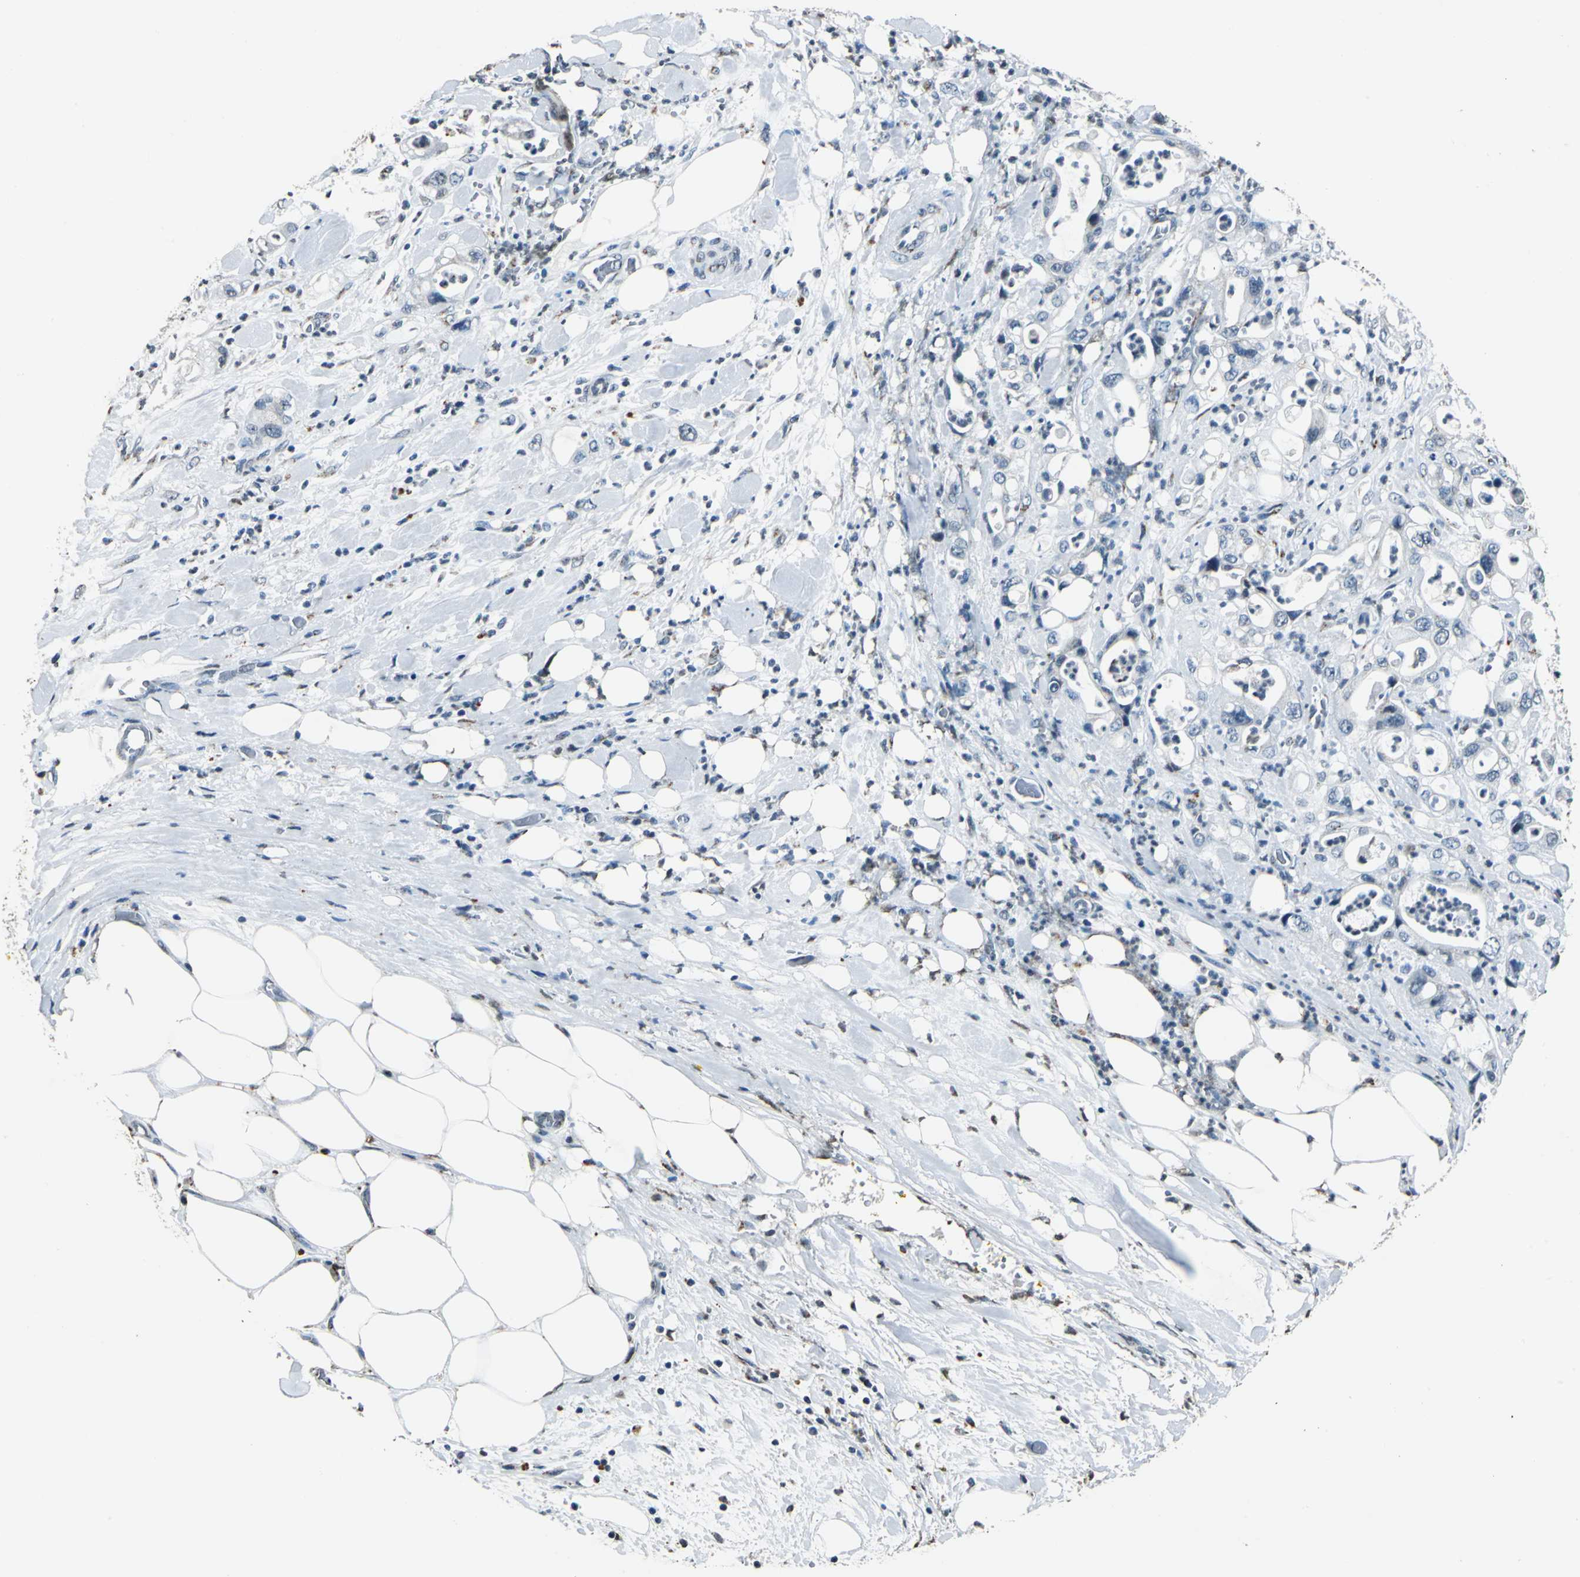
{"staining": {"intensity": "weak", "quantity": "<25%", "location": "cytoplasmic/membranous"}, "tissue": "pancreatic cancer", "cell_type": "Tumor cells", "image_type": "cancer", "snomed": [{"axis": "morphology", "description": "Adenocarcinoma, NOS"}, {"axis": "topography", "description": "Pancreas"}], "caption": "Micrograph shows no significant protein staining in tumor cells of pancreatic cancer (adenocarcinoma).", "gene": "TMEM115", "patient": {"sex": "male", "age": 70}}